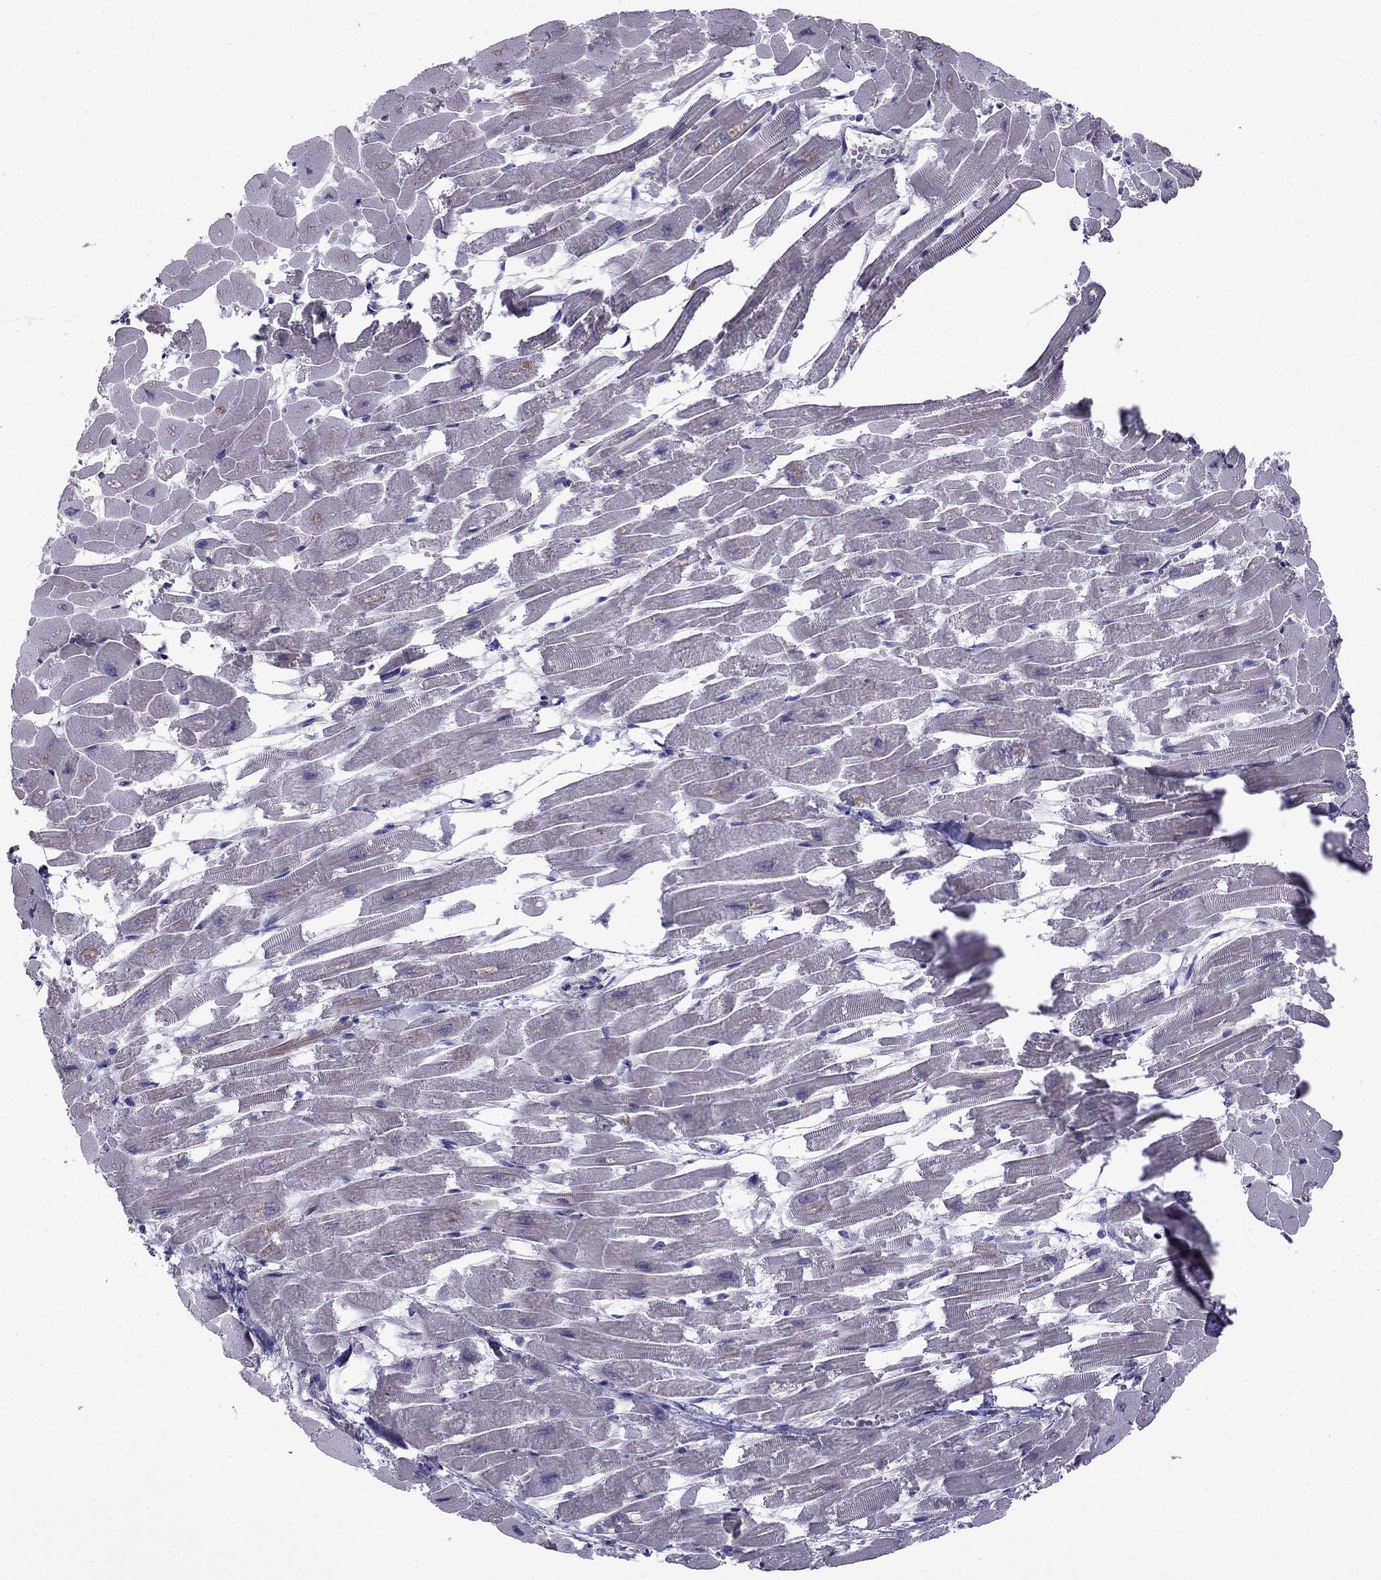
{"staining": {"intensity": "negative", "quantity": "none", "location": "none"}, "tissue": "heart muscle", "cell_type": "Cardiomyocytes", "image_type": "normal", "snomed": [{"axis": "morphology", "description": "Normal tissue, NOS"}, {"axis": "topography", "description": "Heart"}], "caption": "A high-resolution image shows IHC staining of benign heart muscle, which exhibits no significant staining in cardiomyocytes.", "gene": "AQP9", "patient": {"sex": "female", "age": 52}}